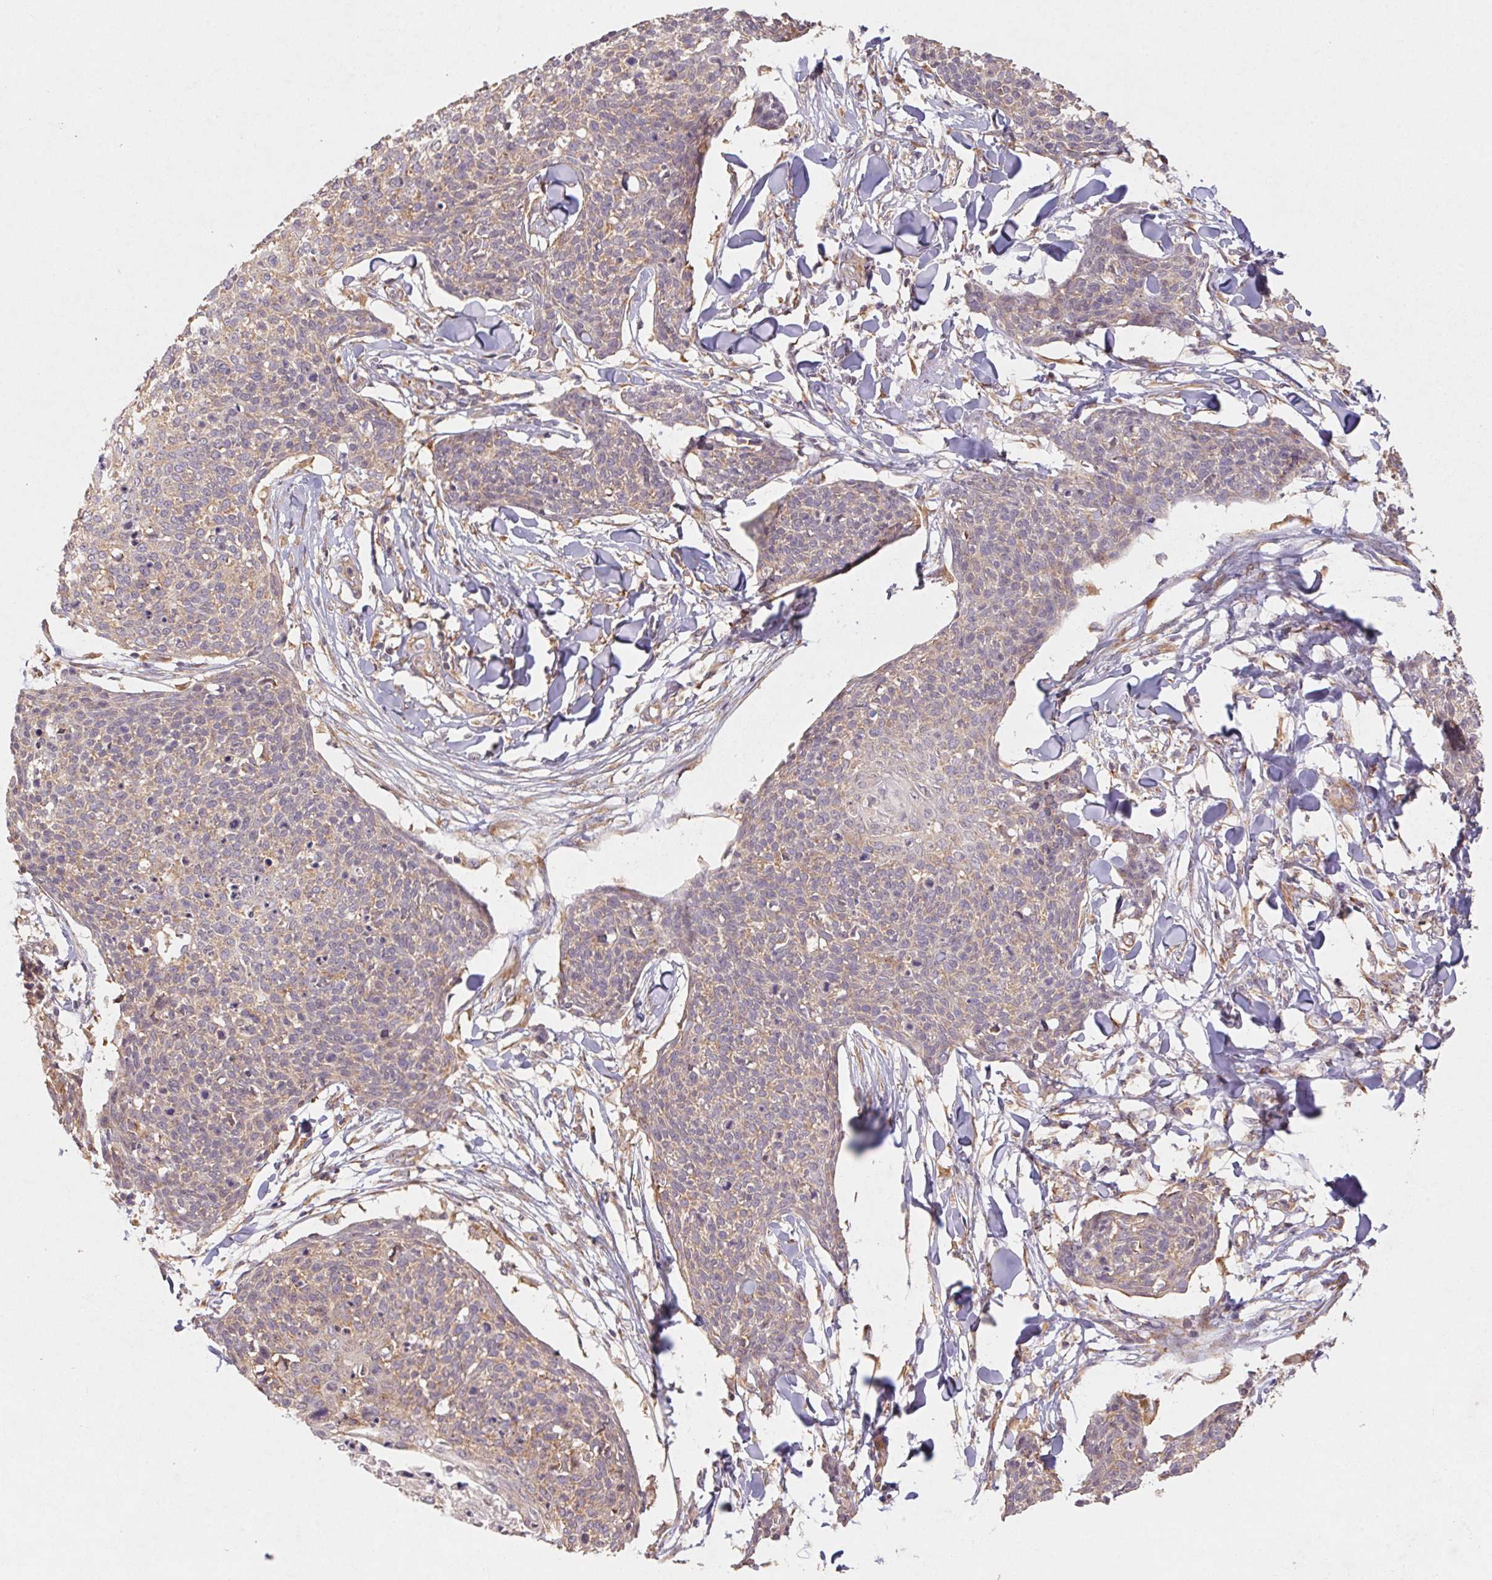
{"staining": {"intensity": "weak", "quantity": "25%-75%", "location": "cytoplasmic/membranous"}, "tissue": "skin cancer", "cell_type": "Tumor cells", "image_type": "cancer", "snomed": [{"axis": "morphology", "description": "Squamous cell carcinoma, NOS"}, {"axis": "topography", "description": "Skin"}, {"axis": "topography", "description": "Vulva"}], "caption": "Tumor cells show weak cytoplasmic/membranous expression in about 25%-75% of cells in skin cancer.", "gene": "RPL27A", "patient": {"sex": "female", "age": 75}}